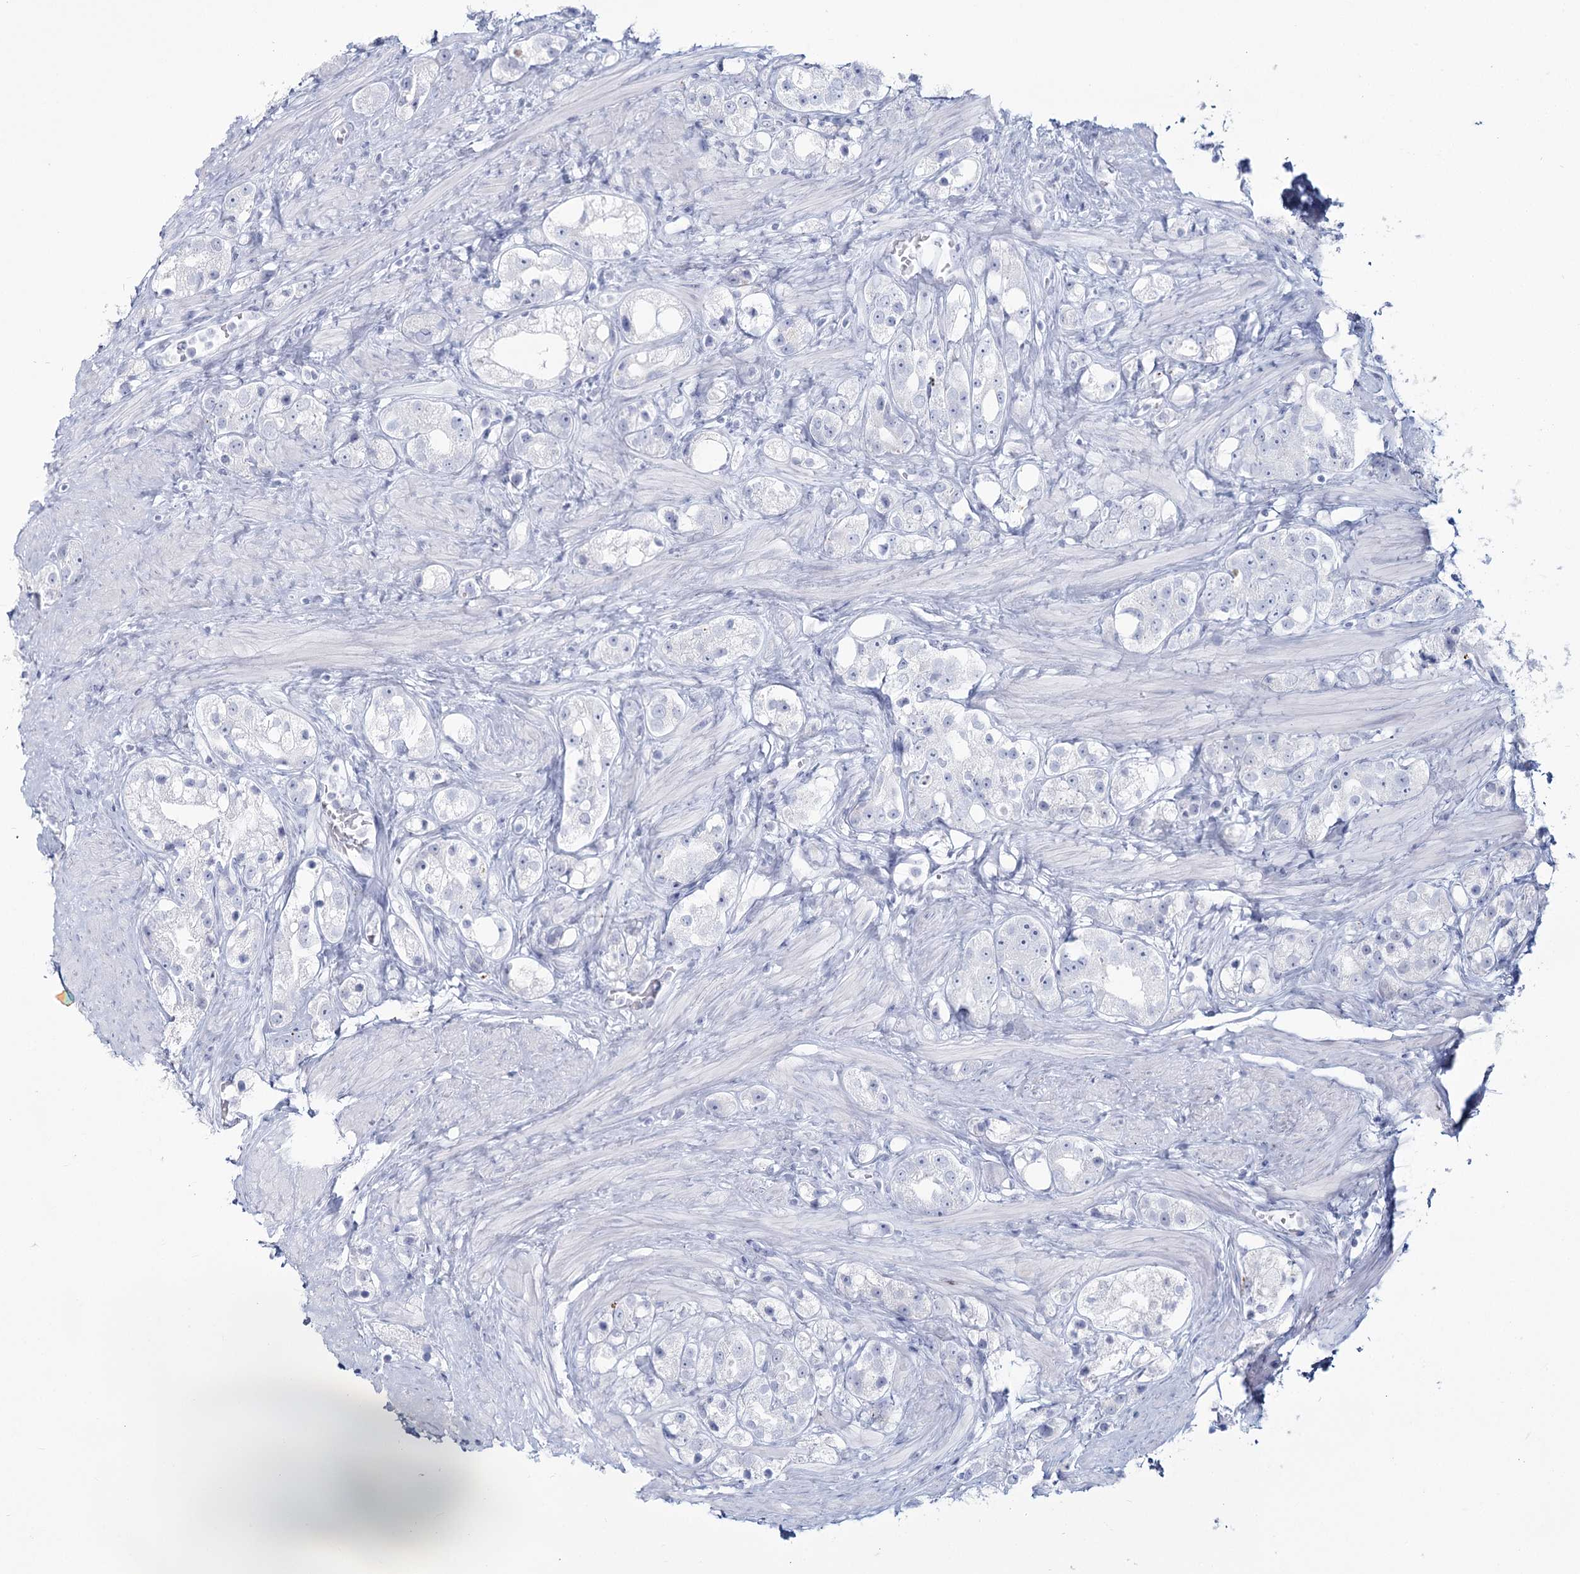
{"staining": {"intensity": "negative", "quantity": "none", "location": "none"}, "tissue": "prostate cancer", "cell_type": "Tumor cells", "image_type": "cancer", "snomed": [{"axis": "morphology", "description": "Adenocarcinoma, NOS"}, {"axis": "topography", "description": "Prostate"}], "caption": "IHC of adenocarcinoma (prostate) displays no positivity in tumor cells.", "gene": "SLC6A19", "patient": {"sex": "male", "age": 79}}